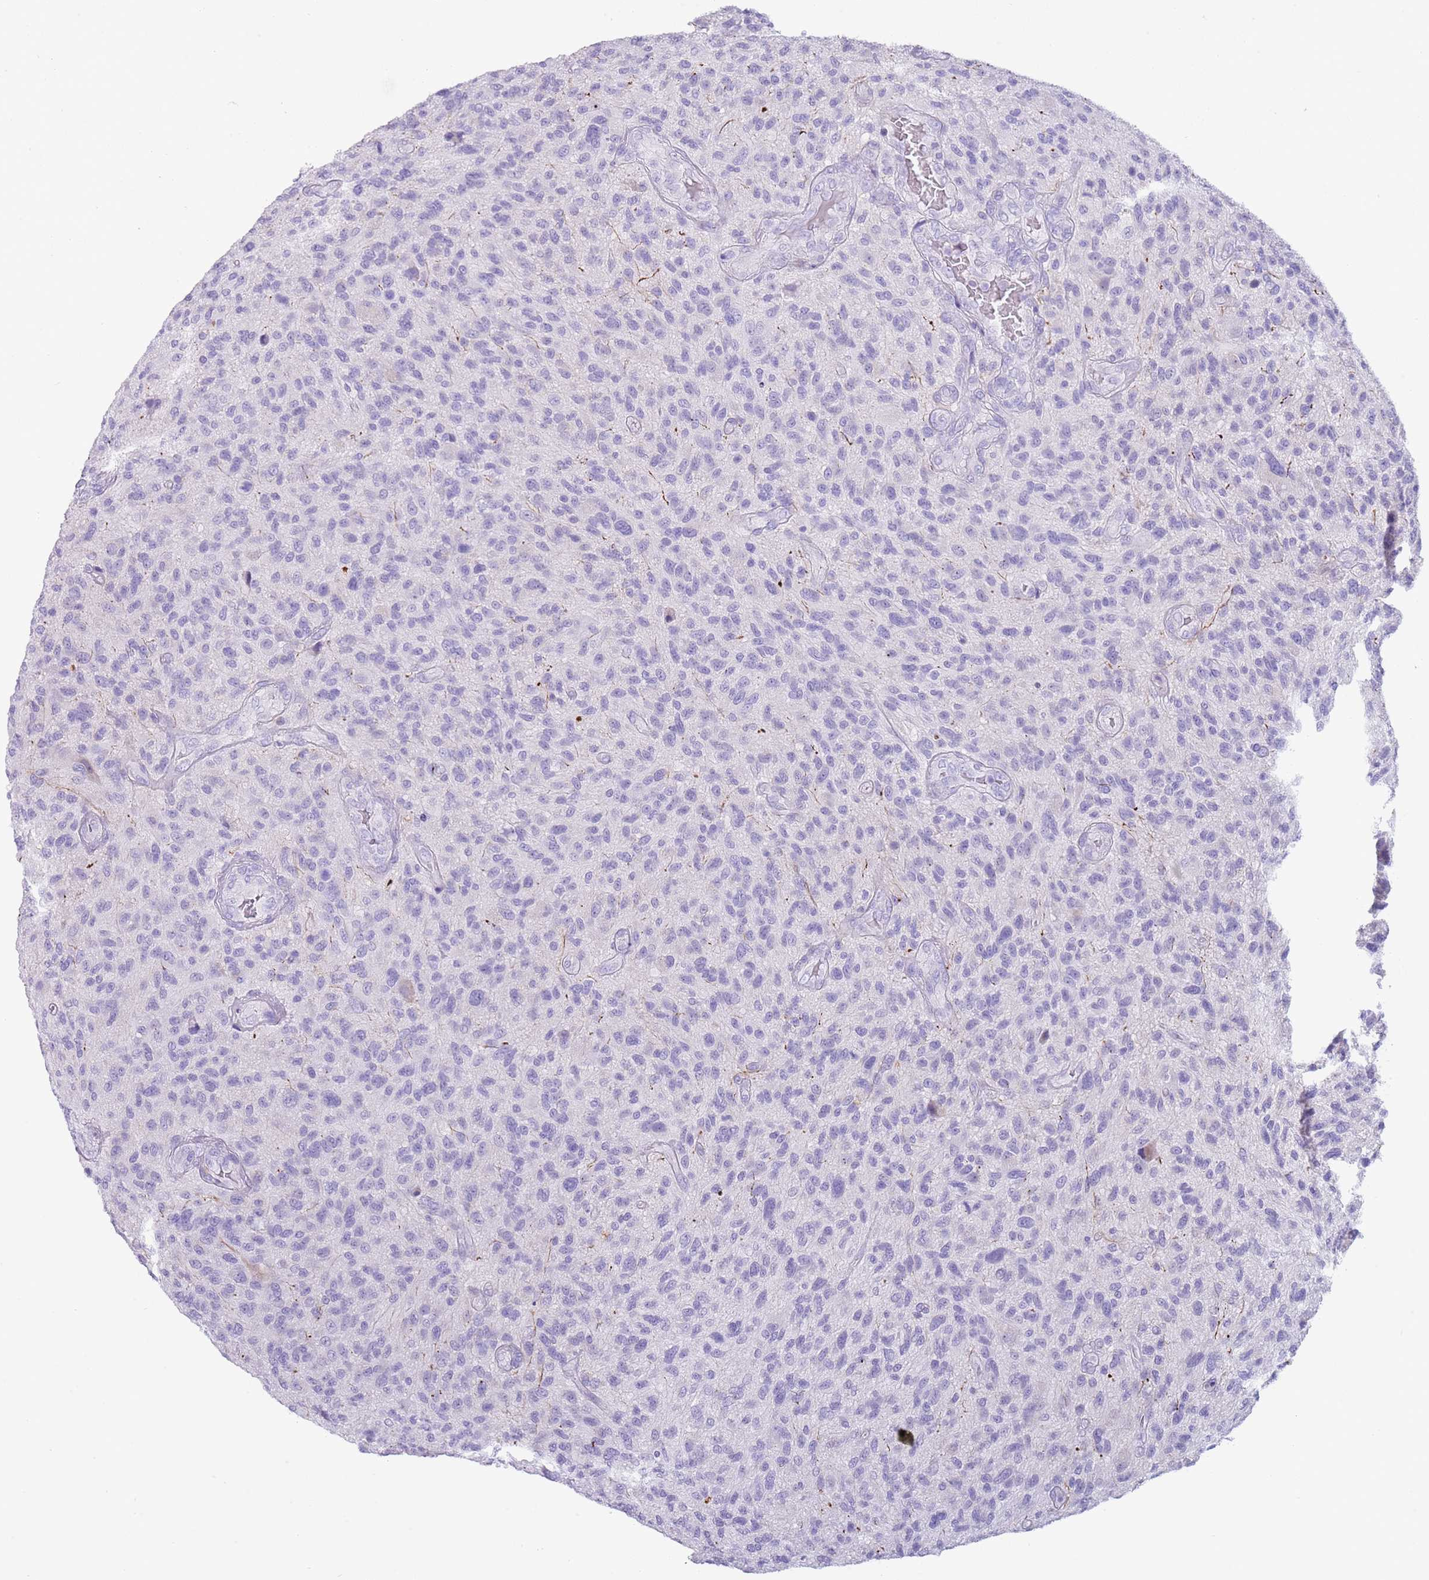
{"staining": {"intensity": "negative", "quantity": "none", "location": "none"}, "tissue": "glioma", "cell_type": "Tumor cells", "image_type": "cancer", "snomed": [{"axis": "morphology", "description": "Glioma, malignant, High grade"}, {"axis": "topography", "description": "Brain"}], "caption": "The image displays no staining of tumor cells in malignant high-grade glioma.", "gene": "NBPF20", "patient": {"sex": "male", "age": 47}}